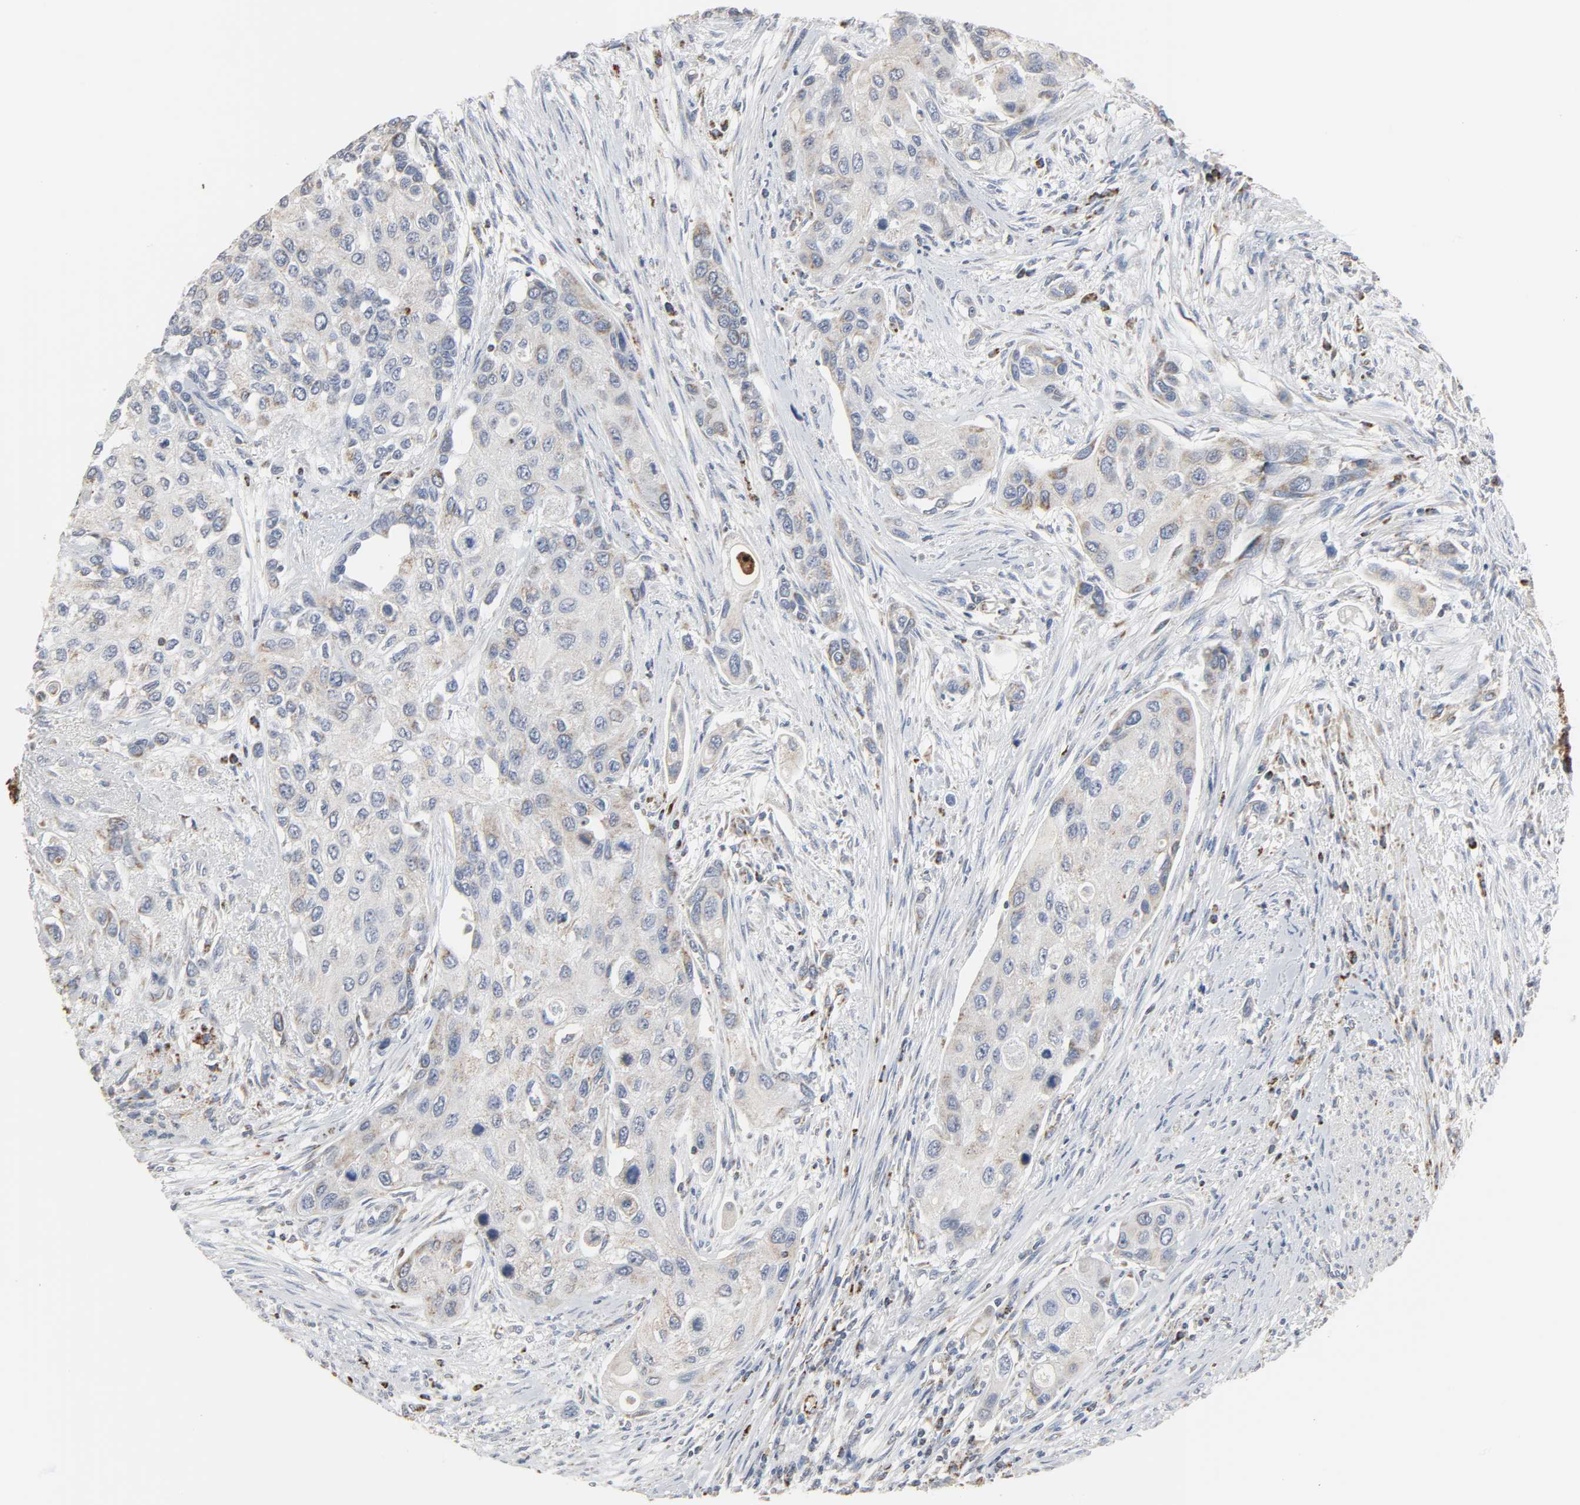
{"staining": {"intensity": "weak", "quantity": "<25%", "location": "cytoplasmic/membranous"}, "tissue": "urothelial cancer", "cell_type": "Tumor cells", "image_type": "cancer", "snomed": [{"axis": "morphology", "description": "Urothelial carcinoma, High grade"}, {"axis": "topography", "description": "Urinary bladder"}], "caption": "The immunohistochemistry photomicrograph has no significant staining in tumor cells of high-grade urothelial carcinoma tissue.", "gene": "ACAT1", "patient": {"sex": "female", "age": 56}}